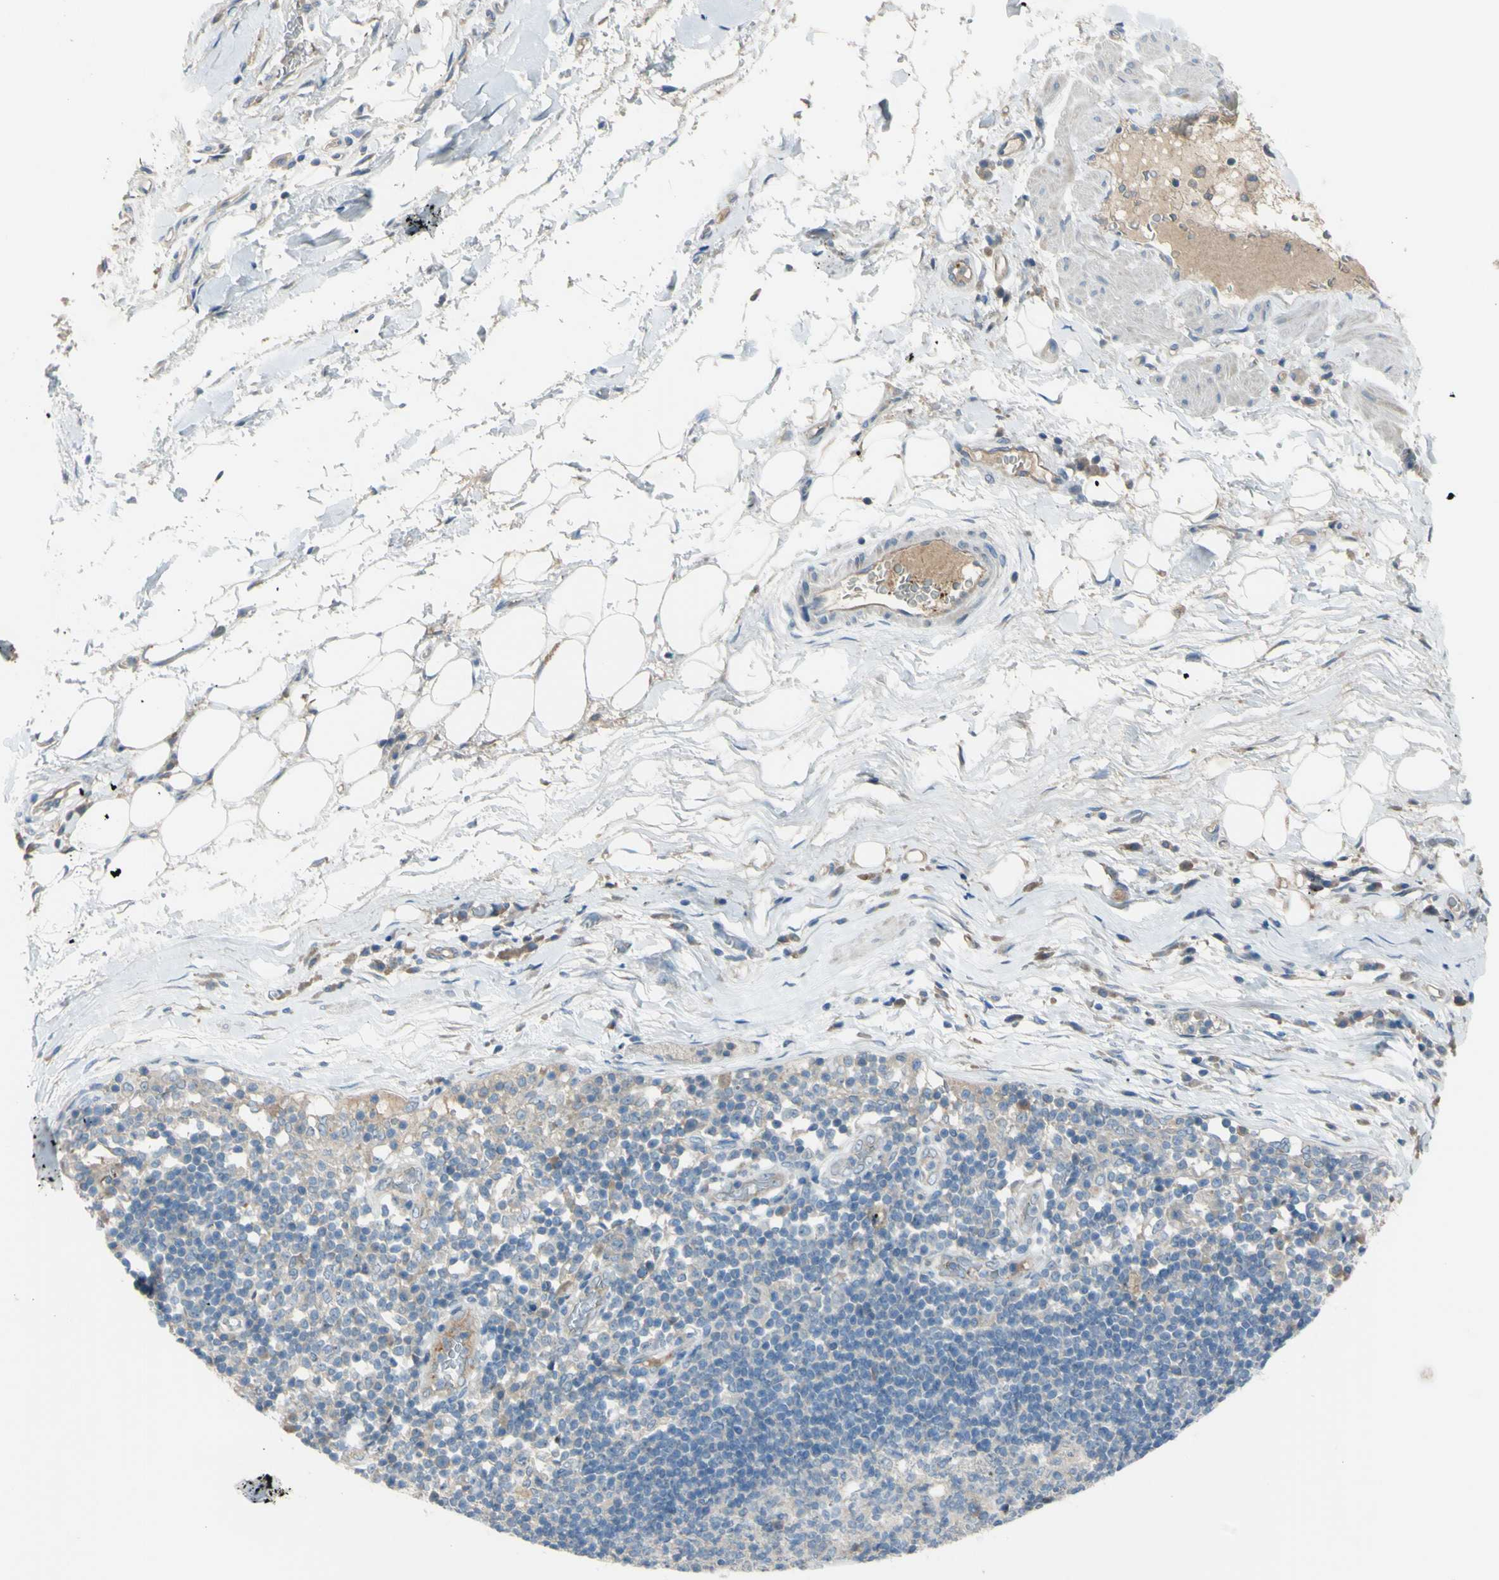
{"staining": {"intensity": "negative", "quantity": "none", "location": "none"}, "tissue": "adipose tissue", "cell_type": "Adipocytes", "image_type": "normal", "snomed": [{"axis": "morphology", "description": "Normal tissue, NOS"}, {"axis": "morphology", "description": "Adenocarcinoma, NOS"}, {"axis": "topography", "description": "Esophagus"}], "caption": "Immunohistochemical staining of normal adipose tissue reveals no significant staining in adipocytes.", "gene": "ATRN", "patient": {"sex": "male", "age": 62}}